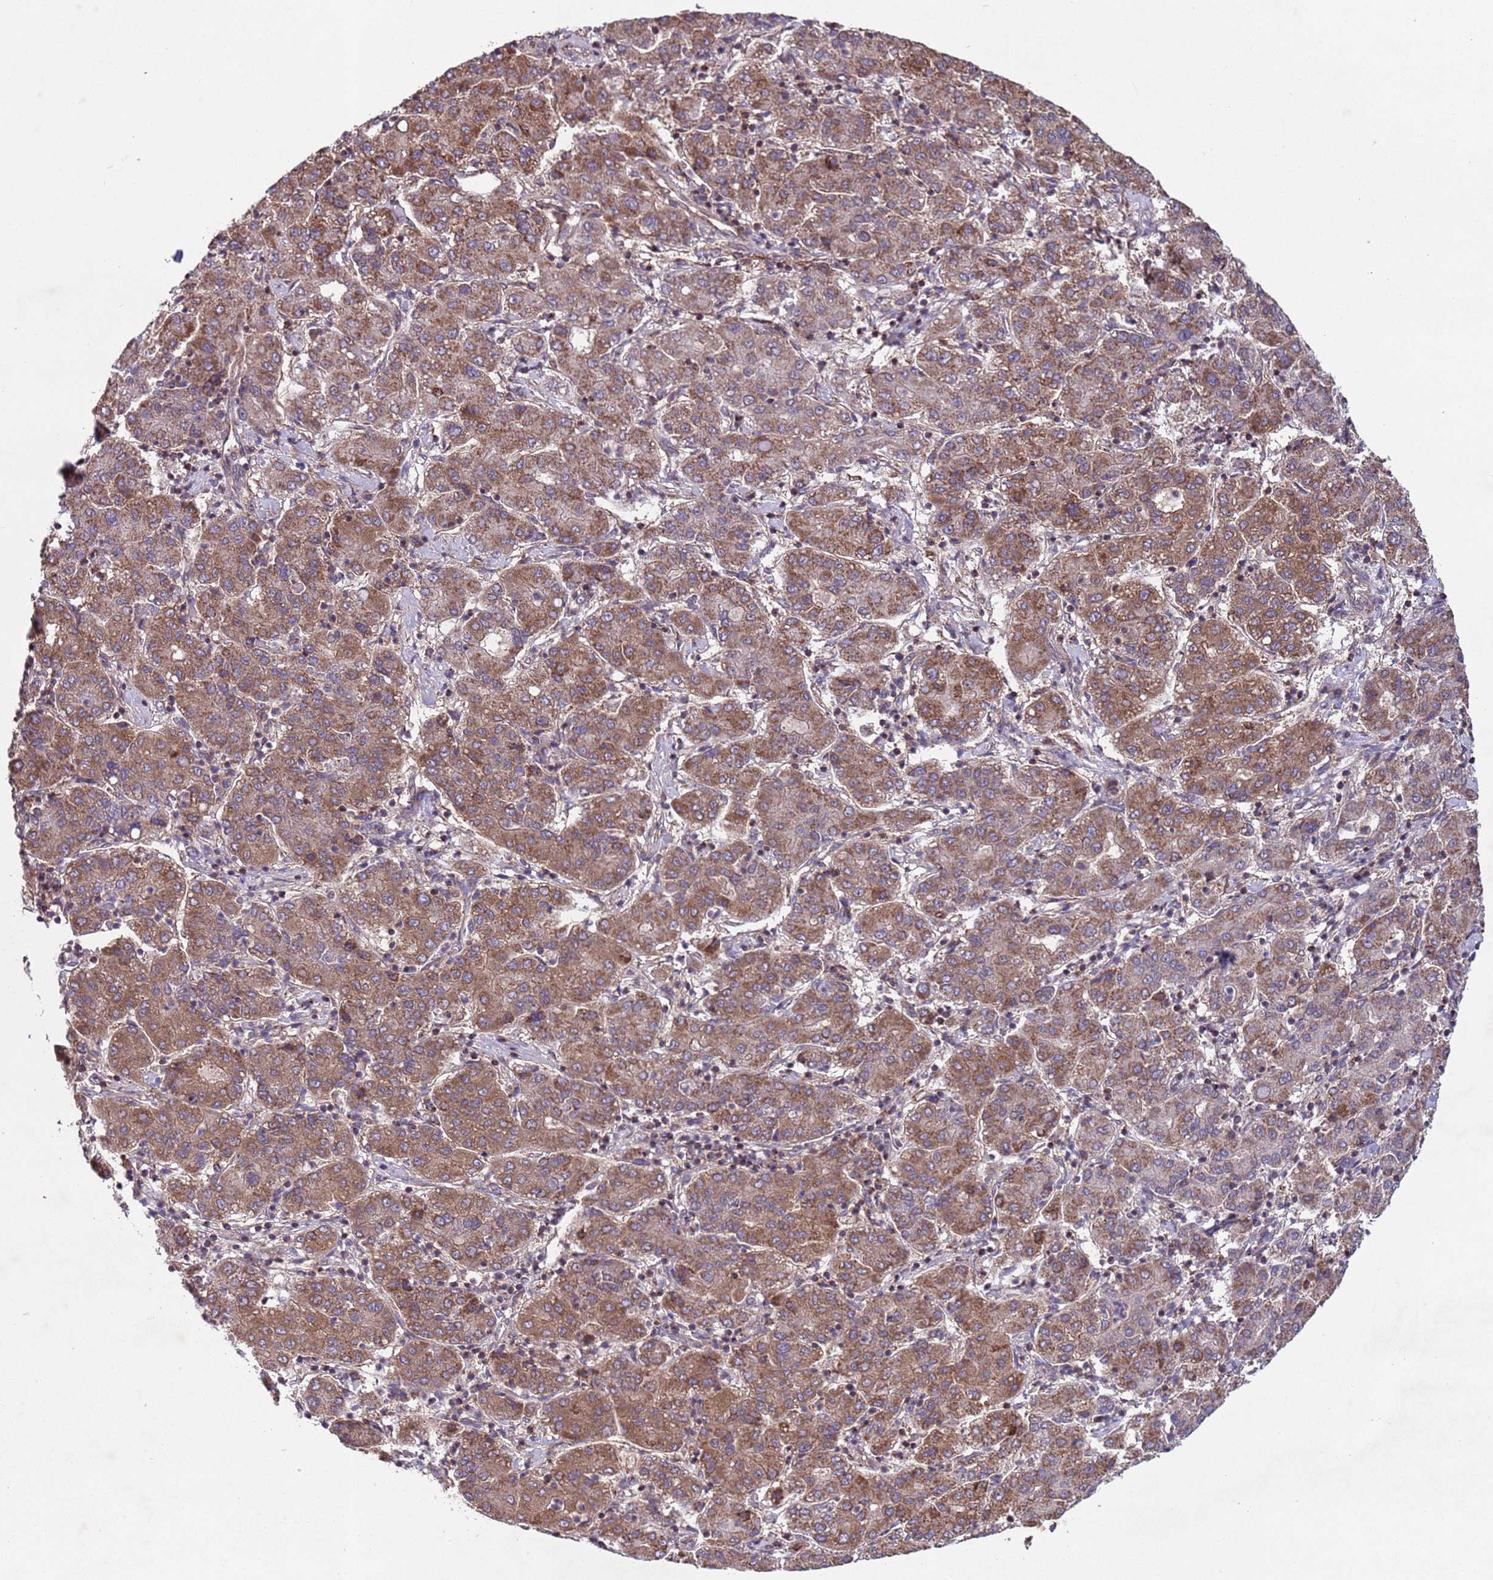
{"staining": {"intensity": "moderate", "quantity": ">75%", "location": "cytoplasmic/membranous"}, "tissue": "liver cancer", "cell_type": "Tumor cells", "image_type": "cancer", "snomed": [{"axis": "morphology", "description": "Carcinoma, Hepatocellular, NOS"}, {"axis": "topography", "description": "Liver"}], "caption": "About >75% of tumor cells in liver cancer demonstrate moderate cytoplasmic/membranous protein expression as visualized by brown immunohistochemical staining.", "gene": "ACAD8", "patient": {"sex": "male", "age": 65}}